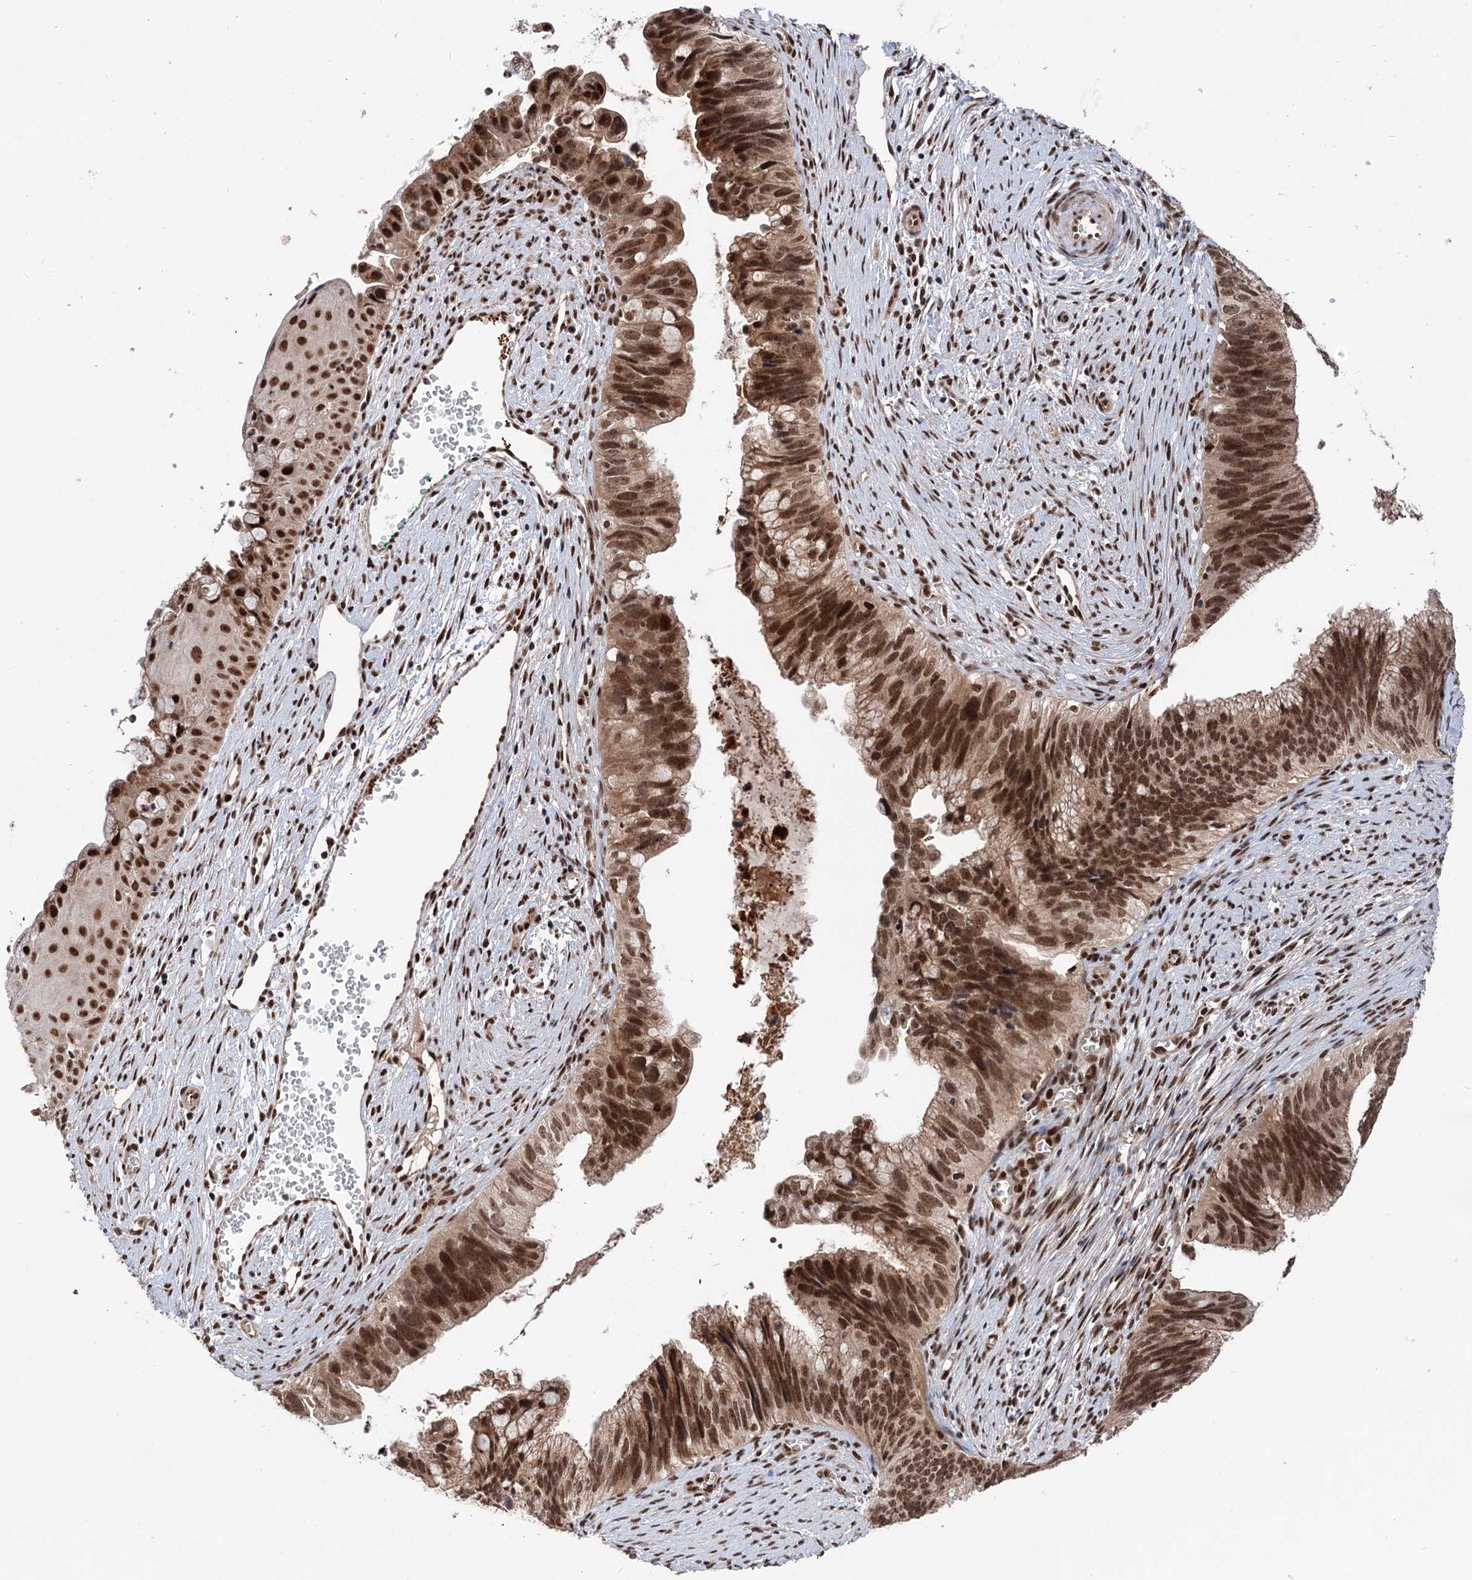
{"staining": {"intensity": "strong", "quantity": ">75%", "location": "nuclear"}, "tissue": "cervical cancer", "cell_type": "Tumor cells", "image_type": "cancer", "snomed": [{"axis": "morphology", "description": "Adenocarcinoma, NOS"}, {"axis": "topography", "description": "Cervix"}], "caption": "DAB immunohistochemical staining of cervical adenocarcinoma demonstrates strong nuclear protein staining in approximately >75% of tumor cells.", "gene": "MAML1", "patient": {"sex": "female", "age": 42}}